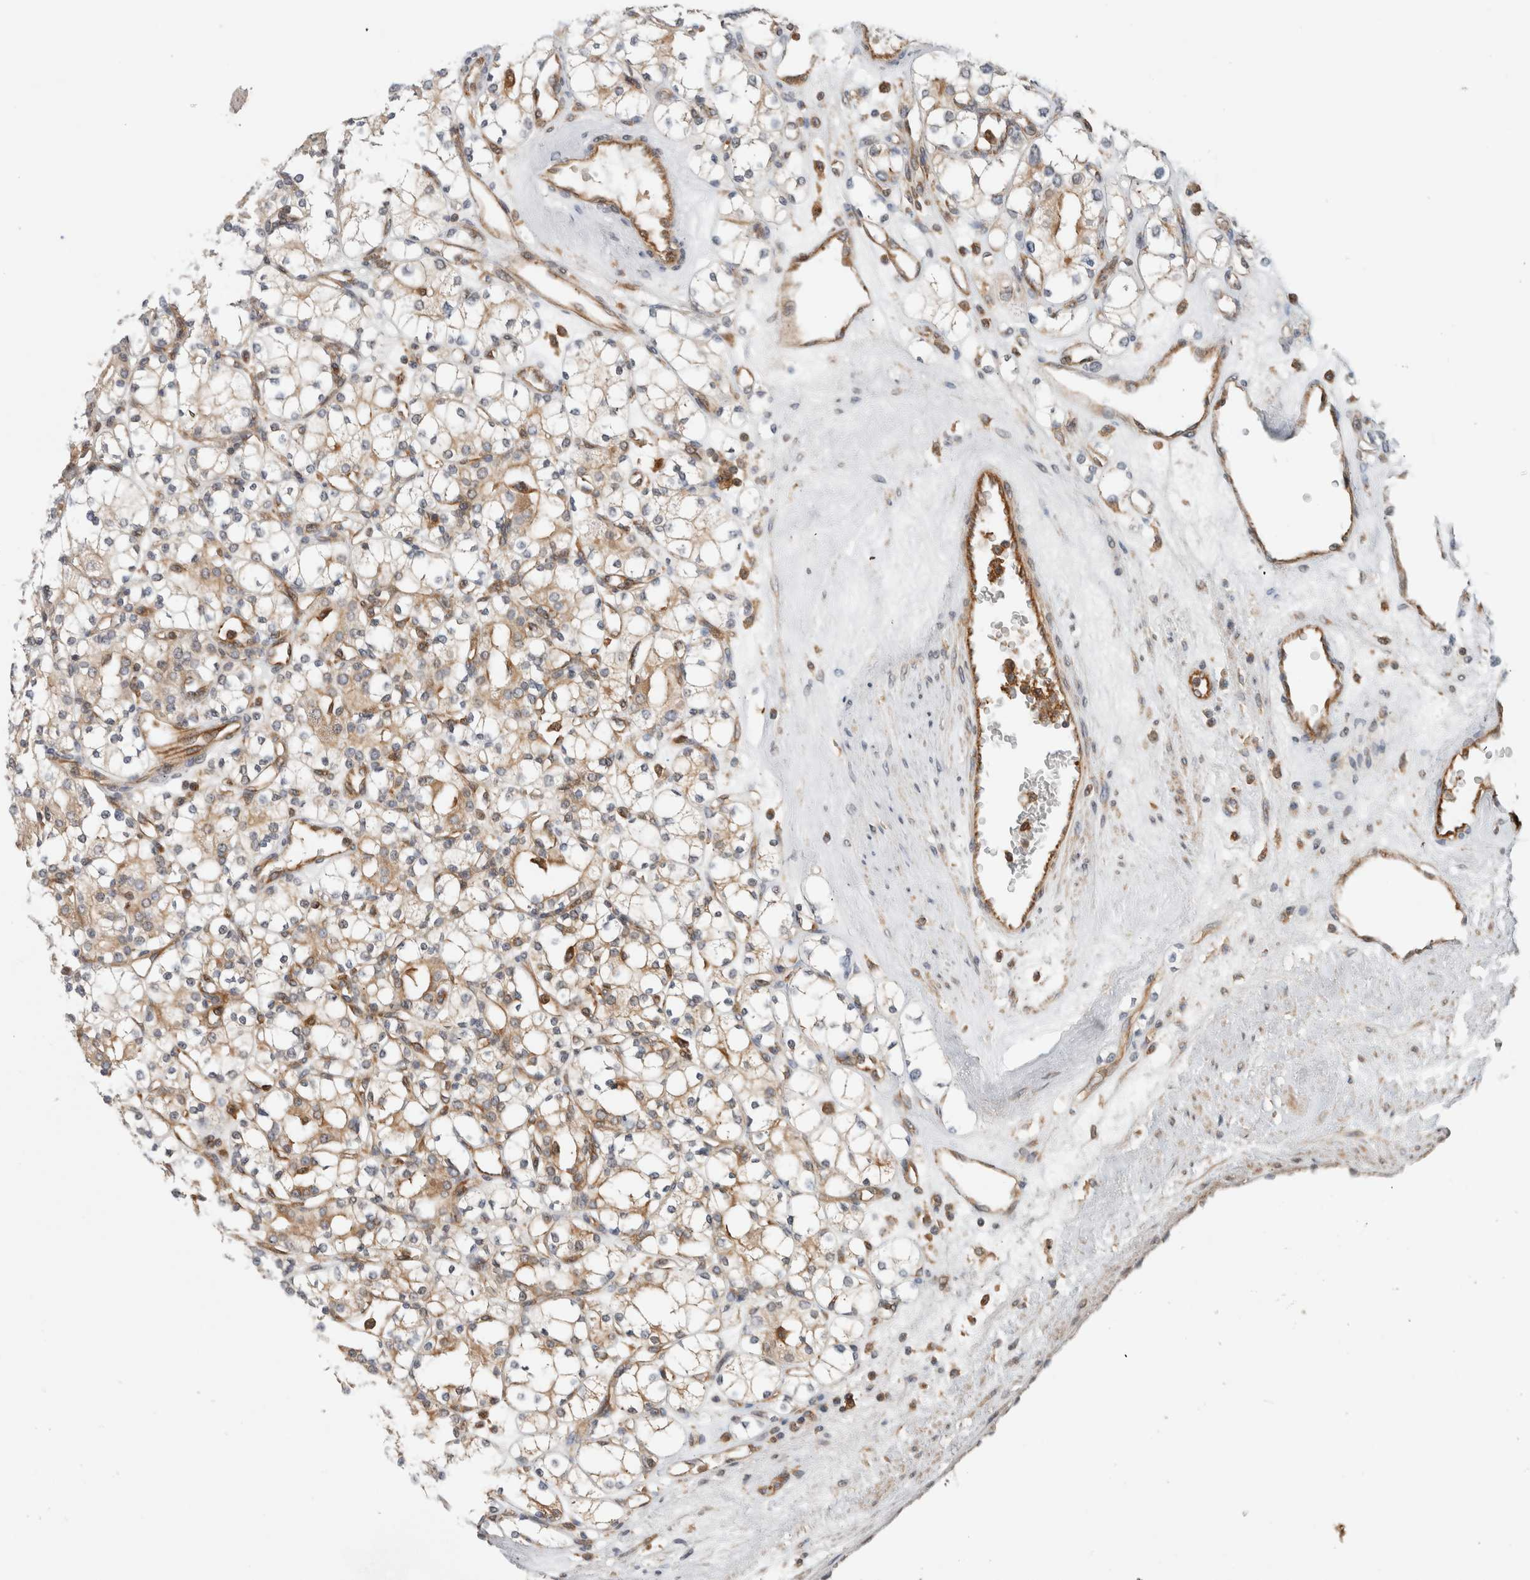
{"staining": {"intensity": "weak", "quantity": "<25%", "location": "cytoplasmic/membranous"}, "tissue": "renal cancer", "cell_type": "Tumor cells", "image_type": "cancer", "snomed": [{"axis": "morphology", "description": "Adenocarcinoma, NOS"}, {"axis": "topography", "description": "Kidney"}], "caption": "Renal adenocarcinoma stained for a protein using immunohistochemistry (IHC) demonstrates no positivity tumor cells.", "gene": "WASF2", "patient": {"sex": "male", "age": 77}}